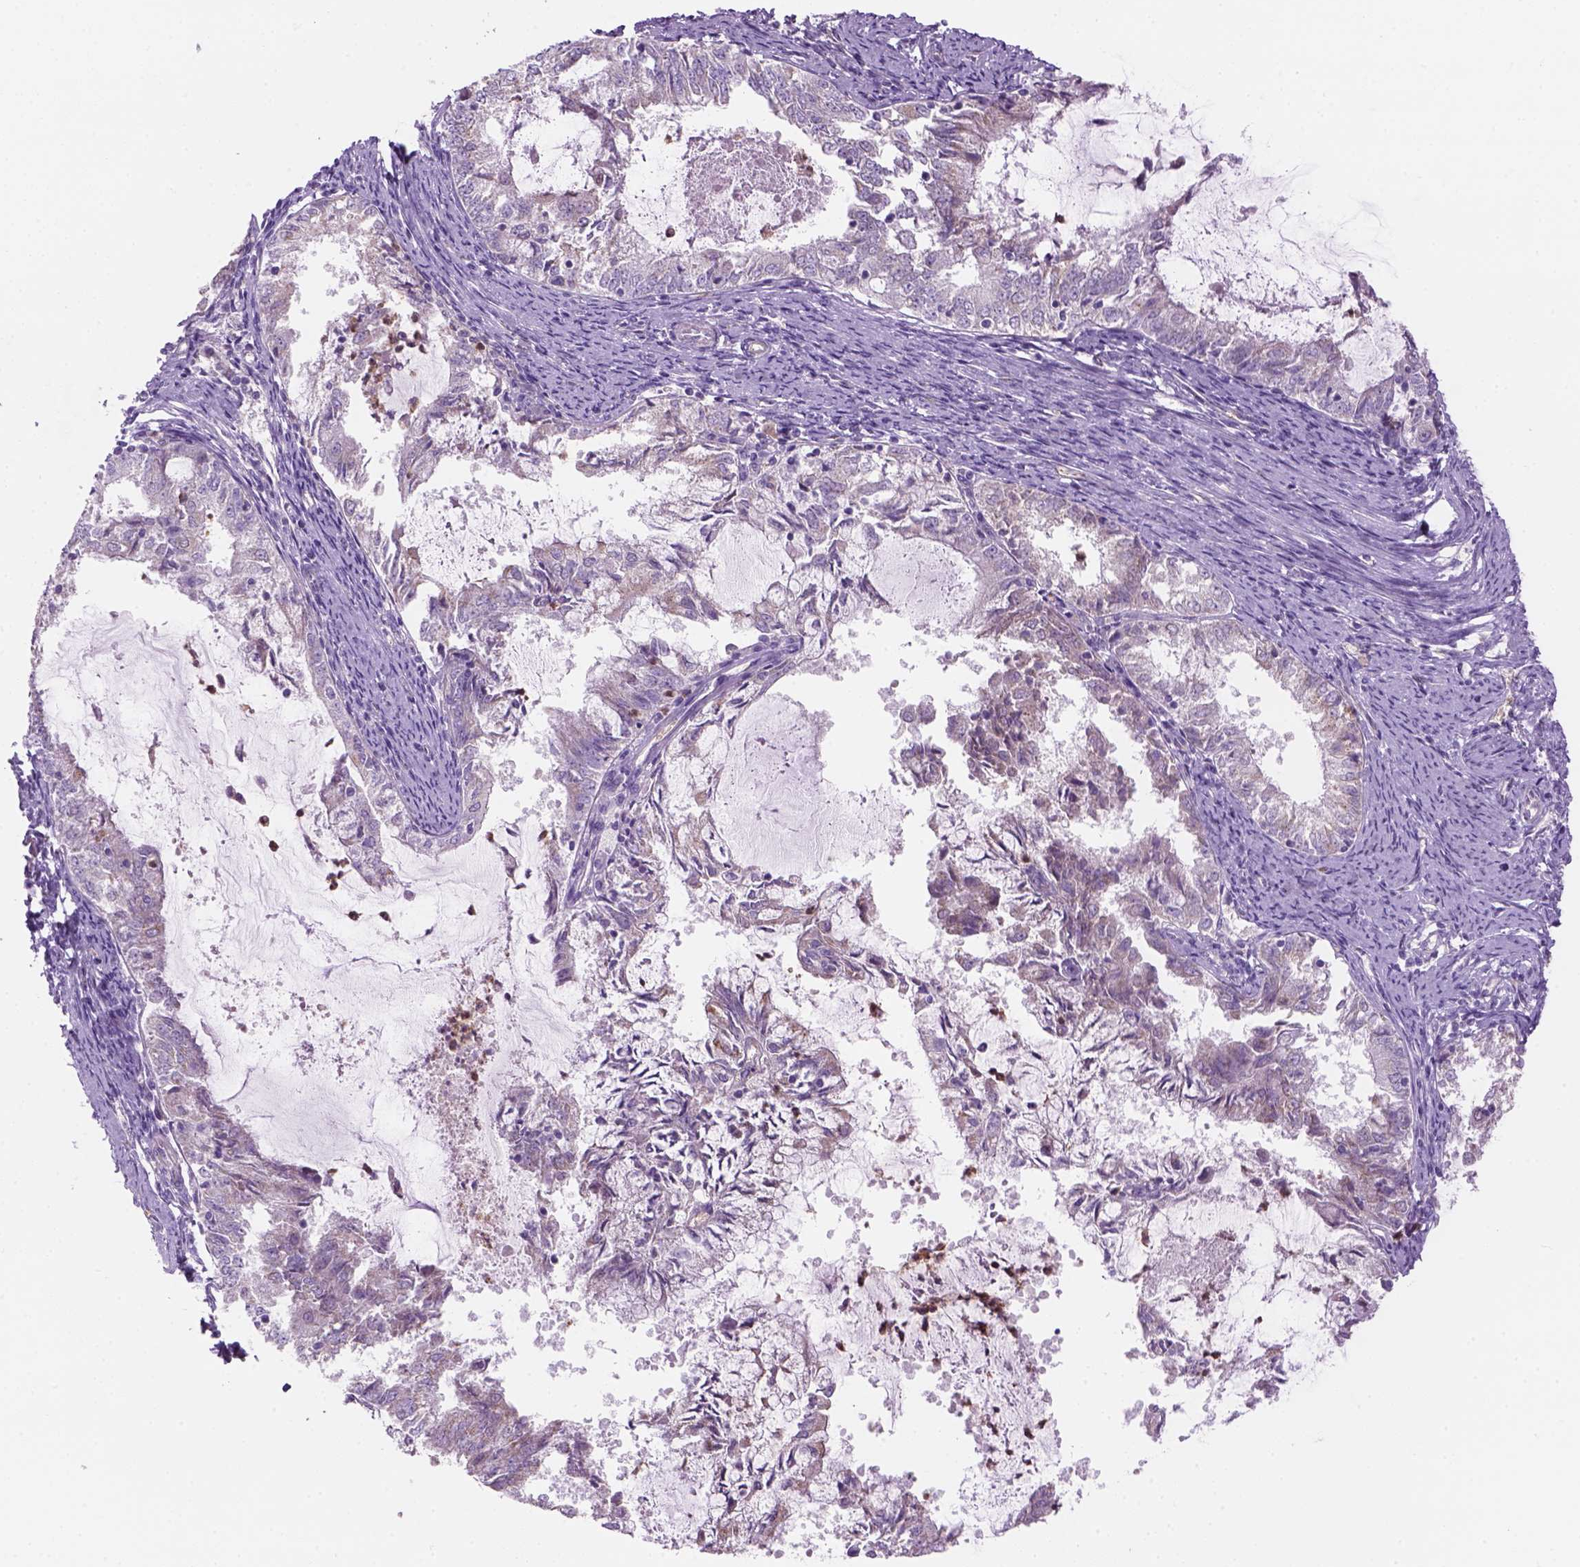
{"staining": {"intensity": "negative", "quantity": "none", "location": "none"}, "tissue": "endometrial cancer", "cell_type": "Tumor cells", "image_type": "cancer", "snomed": [{"axis": "morphology", "description": "Adenocarcinoma, NOS"}, {"axis": "topography", "description": "Endometrium"}], "caption": "DAB immunohistochemical staining of human endometrial cancer (adenocarcinoma) displays no significant staining in tumor cells.", "gene": "CD84", "patient": {"sex": "female", "age": 57}}